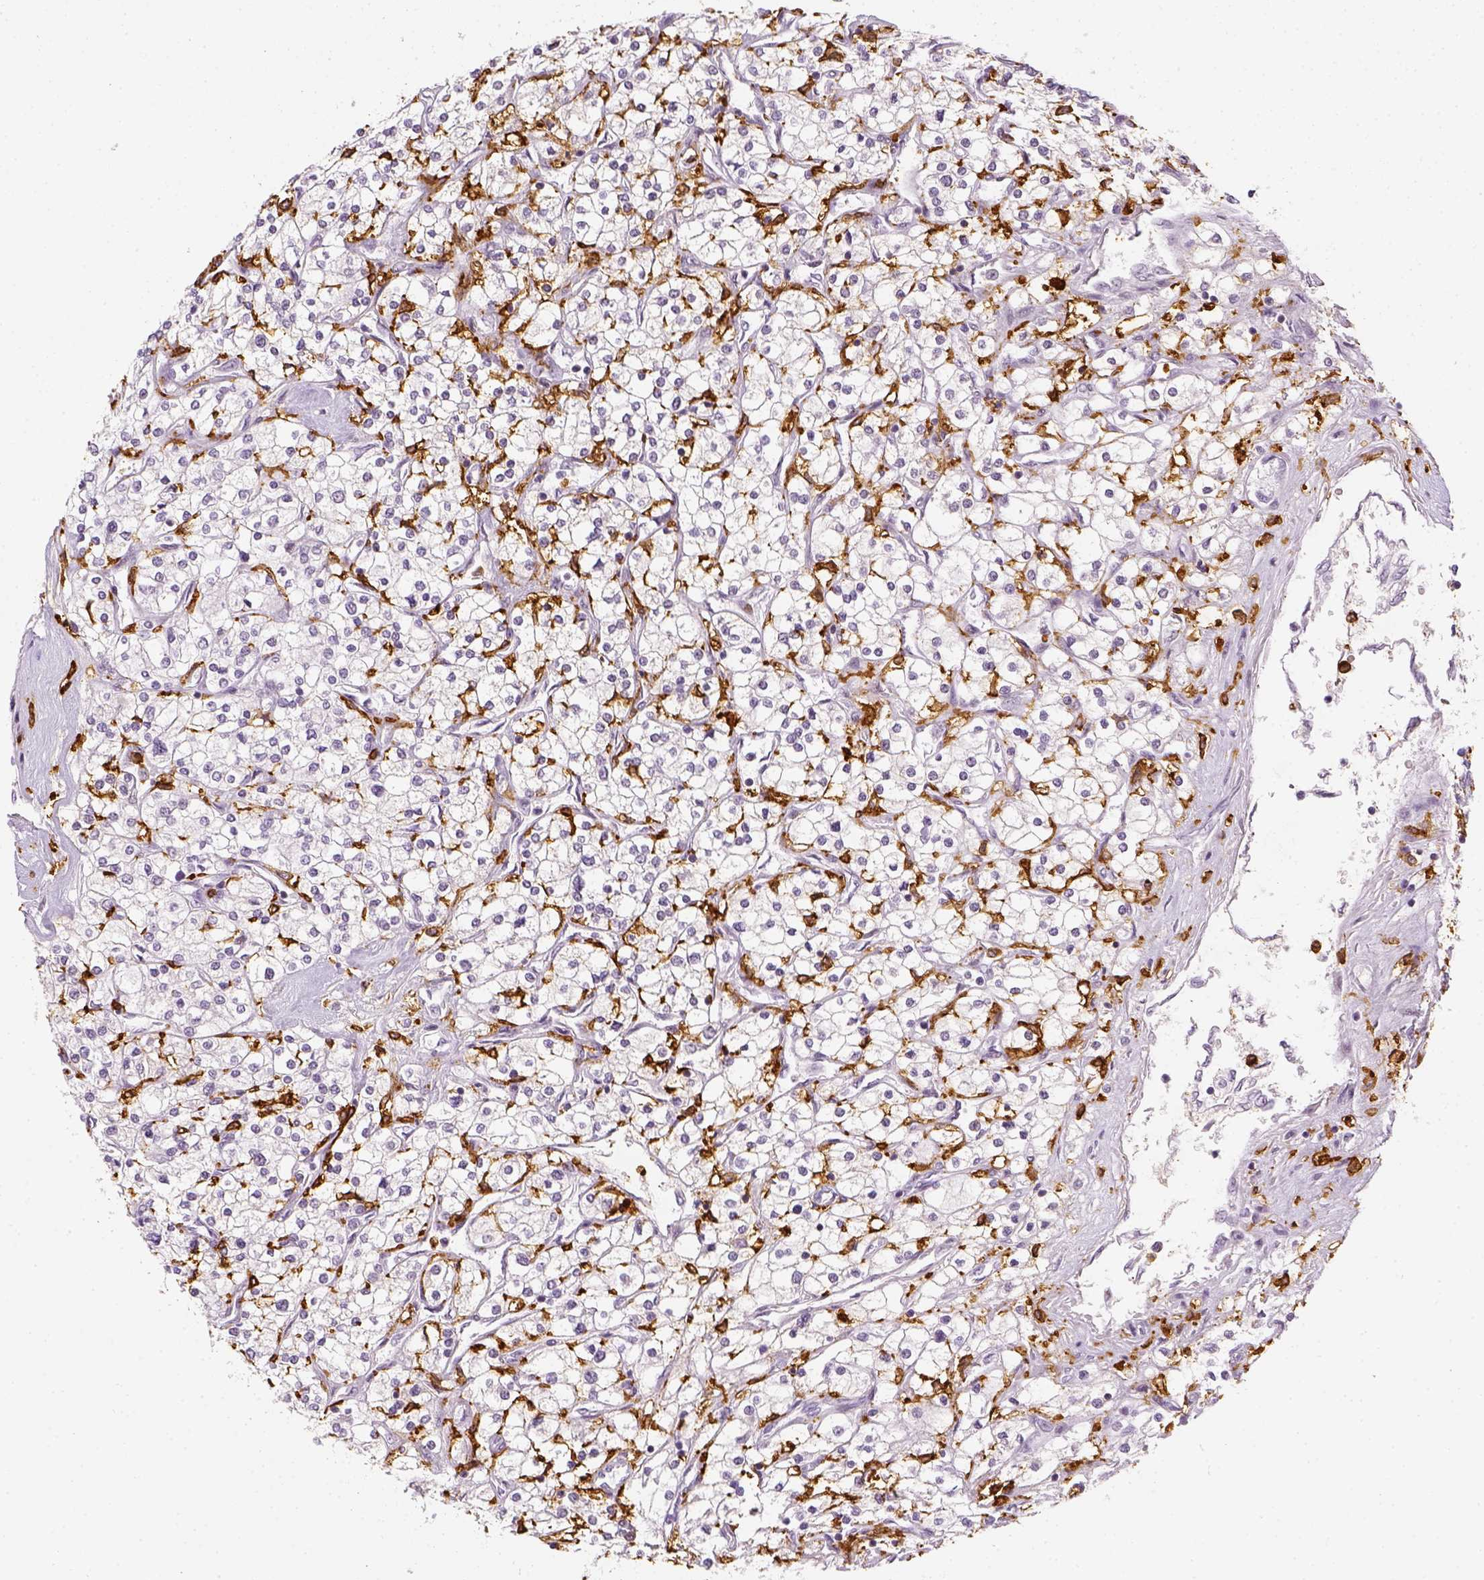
{"staining": {"intensity": "negative", "quantity": "none", "location": "none"}, "tissue": "renal cancer", "cell_type": "Tumor cells", "image_type": "cancer", "snomed": [{"axis": "morphology", "description": "Adenocarcinoma, NOS"}, {"axis": "topography", "description": "Kidney"}], "caption": "A photomicrograph of renal cancer (adenocarcinoma) stained for a protein reveals no brown staining in tumor cells.", "gene": "CD14", "patient": {"sex": "male", "age": 80}}